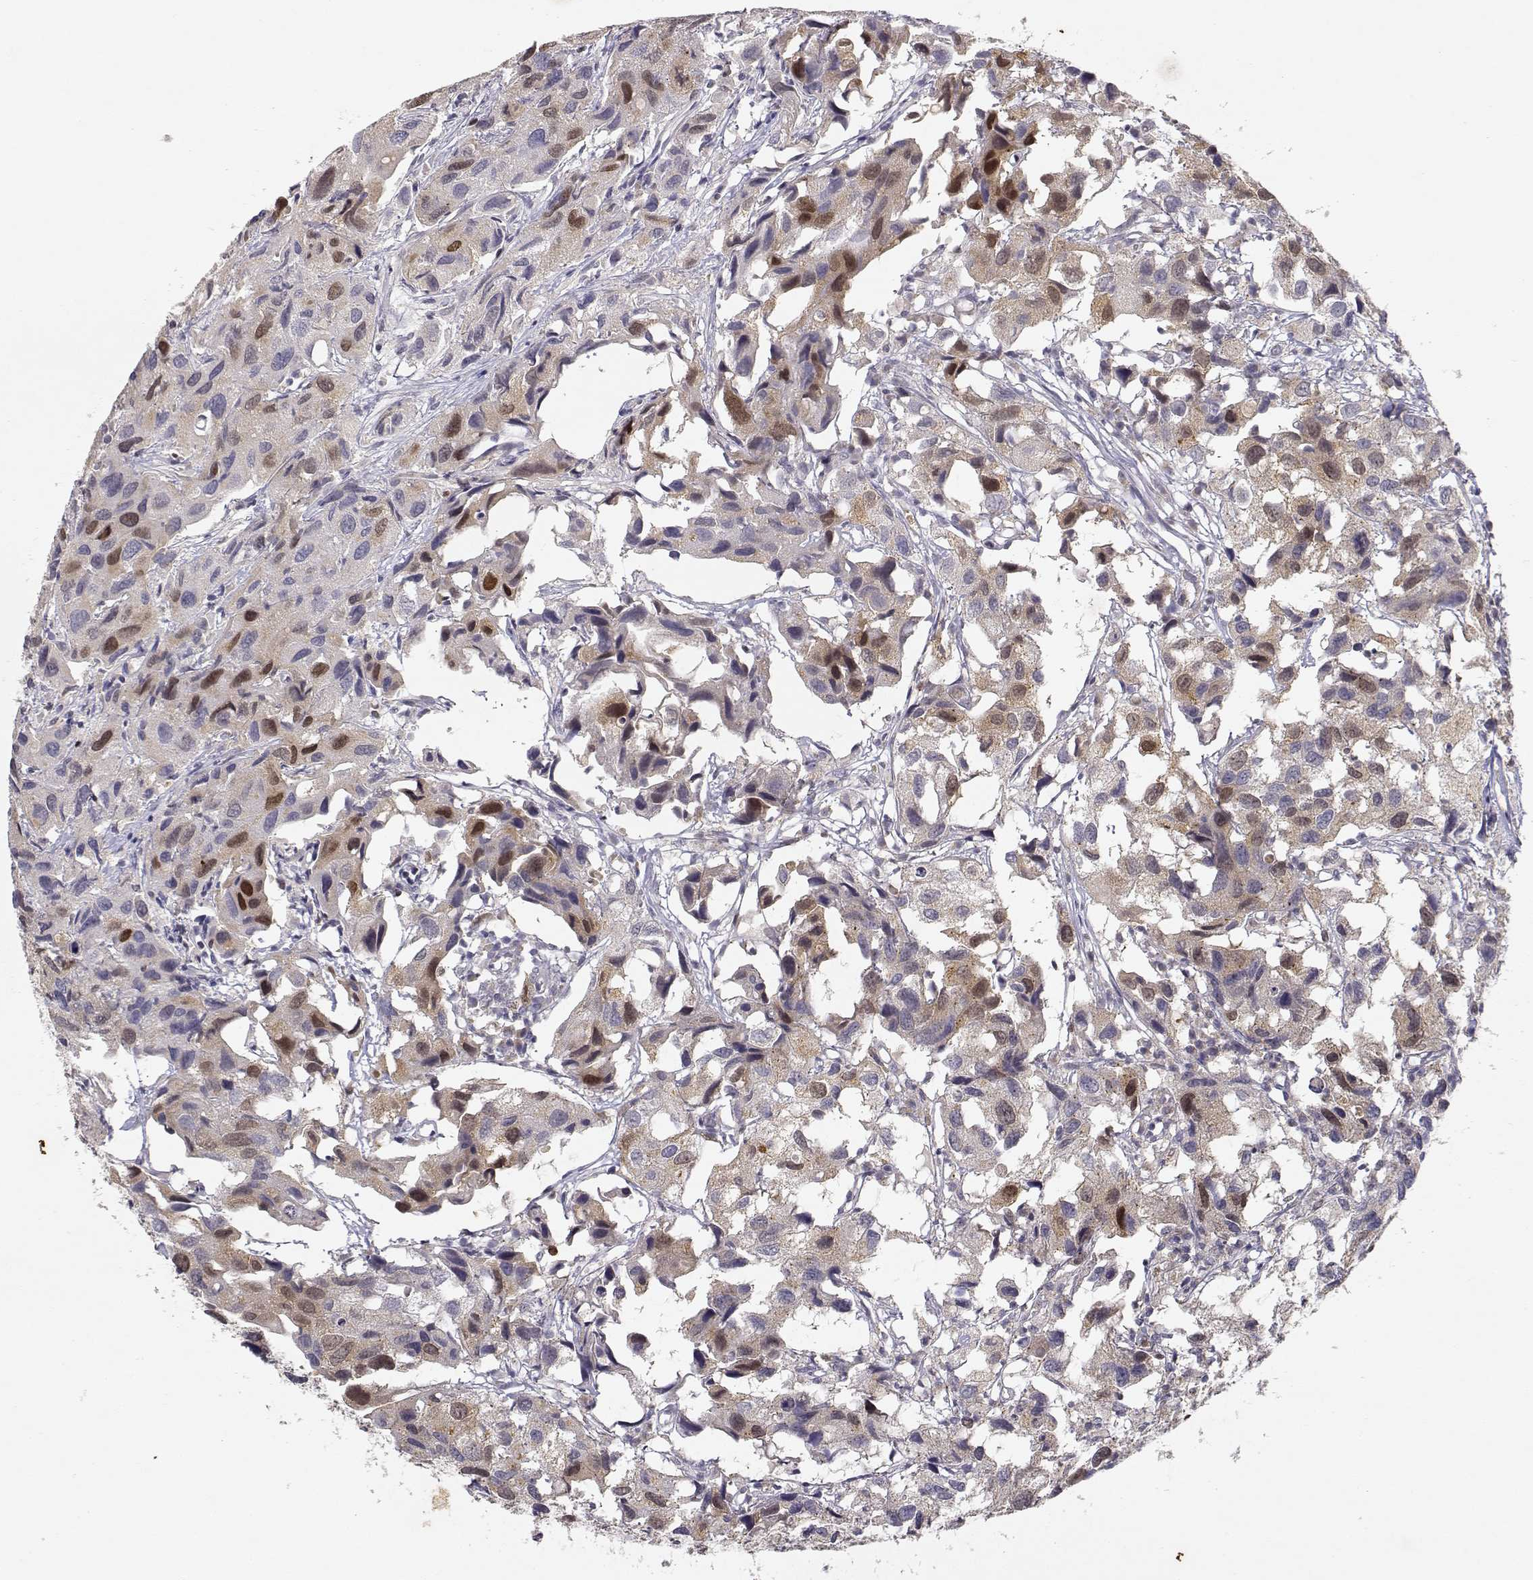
{"staining": {"intensity": "moderate", "quantity": "<25%", "location": "nuclear"}, "tissue": "urothelial cancer", "cell_type": "Tumor cells", "image_type": "cancer", "snomed": [{"axis": "morphology", "description": "Urothelial carcinoma, High grade"}, {"axis": "topography", "description": "Urinary bladder"}], "caption": "Tumor cells reveal low levels of moderate nuclear positivity in approximately <25% of cells in human high-grade urothelial carcinoma. (Stains: DAB in brown, nuclei in blue, Microscopy: brightfield microscopy at high magnification).", "gene": "RAD51", "patient": {"sex": "male", "age": 79}}